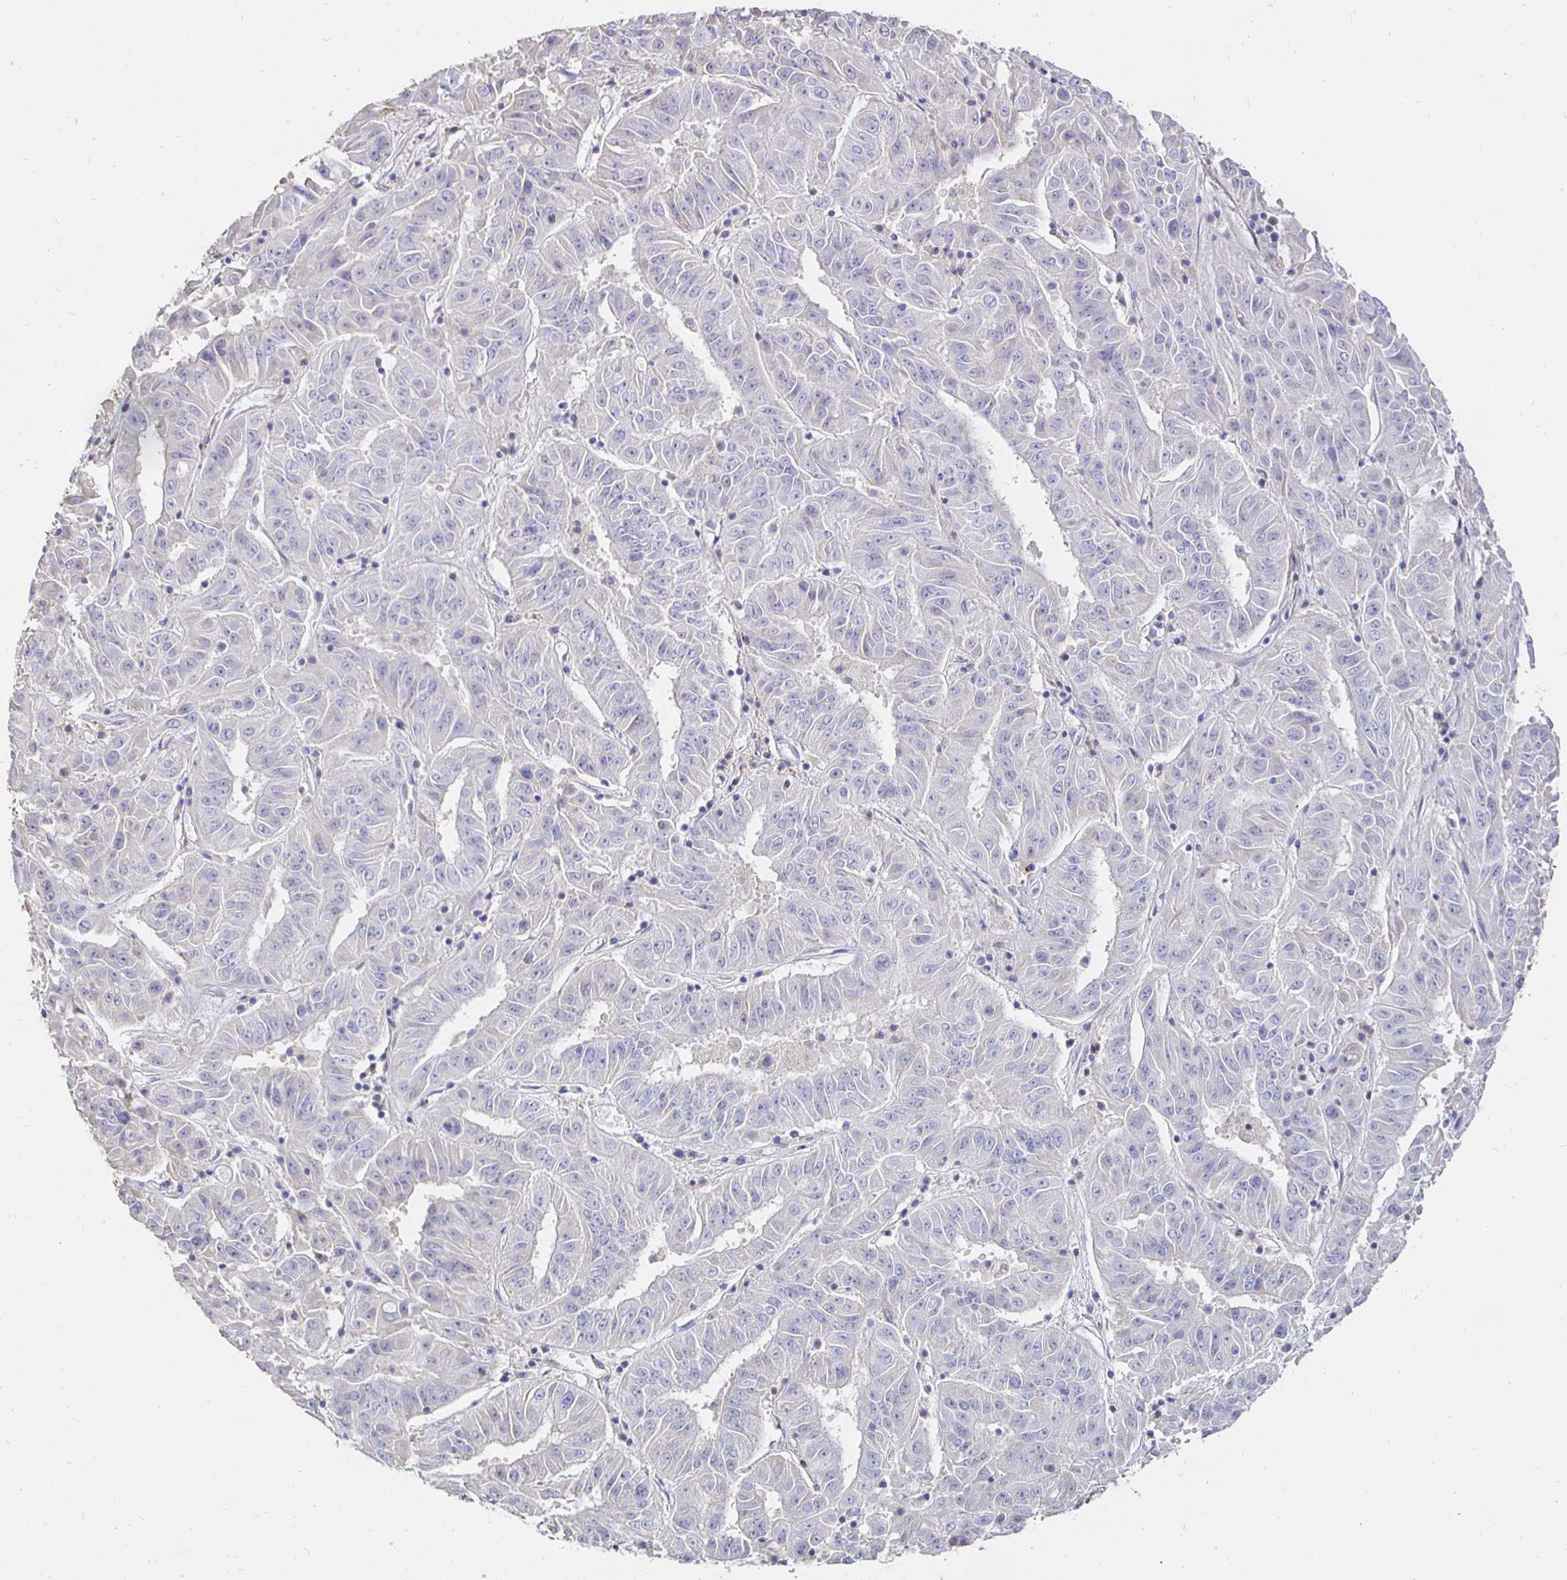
{"staining": {"intensity": "negative", "quantity": "none", "location": "none"}, "tissue": "pancreatic cancer", "cell_type": "Tumor cells", "image_type": "cancer", "snomed": [{"axis": "morphology", "description": "Adenocarcinoma, NOS"}, {"axis": "topography", "description": "Pancreas"}], "caption": "There is no significant expression in tumor cells of pancreatic cancer (adenocarcinoma).", "gene": "CXCR3", "patient": {"sex": "male", "age": 63}}